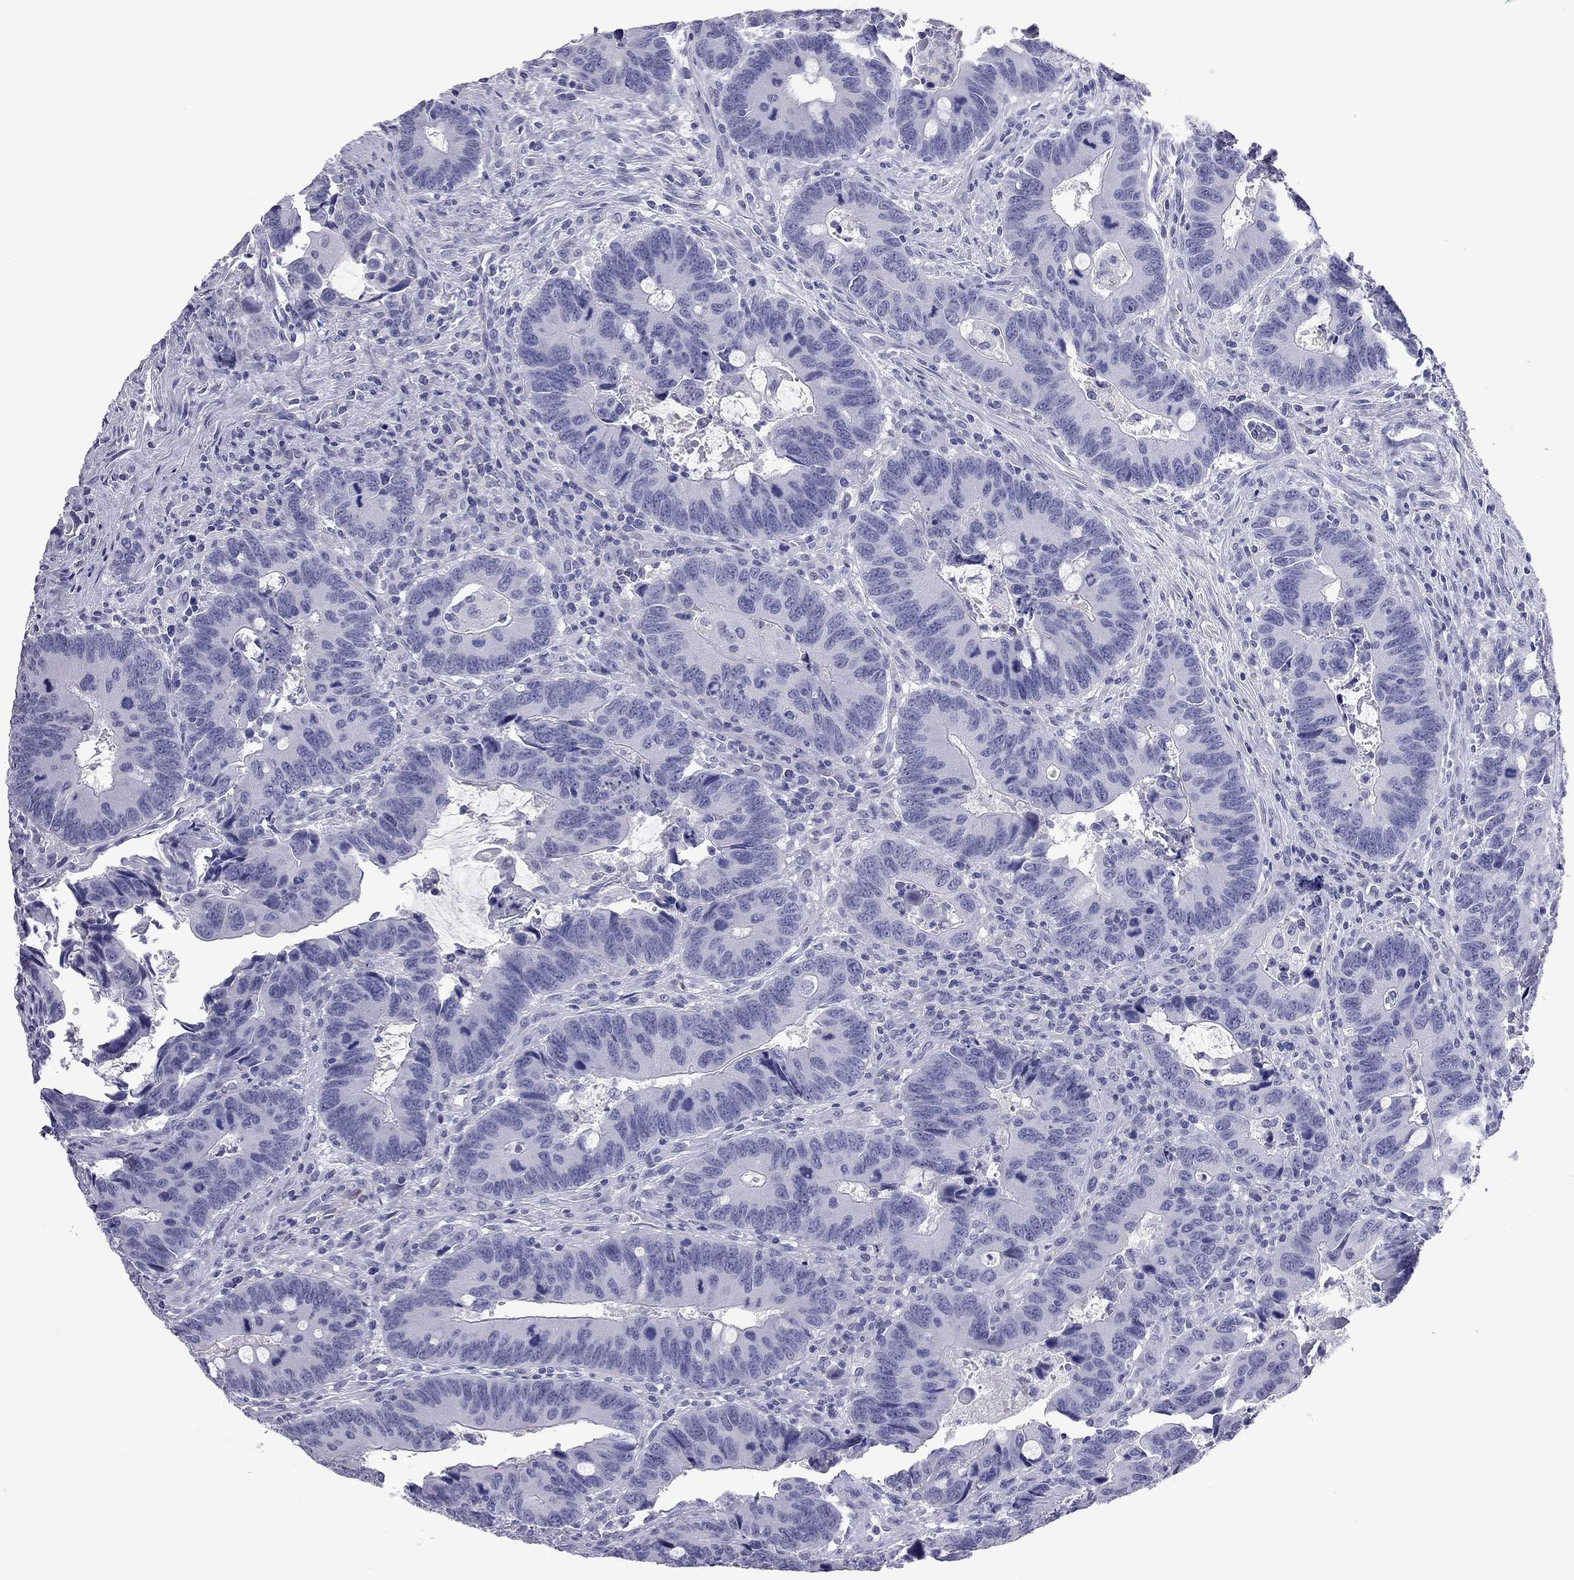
{"staining": {"intensity": "negative", "quantity": "none", "location": "none"}, "tissue": "colorectal cancer", "cell_type": "Tumor cells", "image_type": "cancer", "snomed": [{"axis": "morphology", "description": "Adenocarcinoma, NOS"}, {"axis": "topography", "description": "Rectum"}], "caption": "The immunohistochemistry photomicrograph has no significant expression in tumor cells of colorectal cancer tissue.", "gene": "FSCN3", "patient": {"sex": "male", "age": 67}}